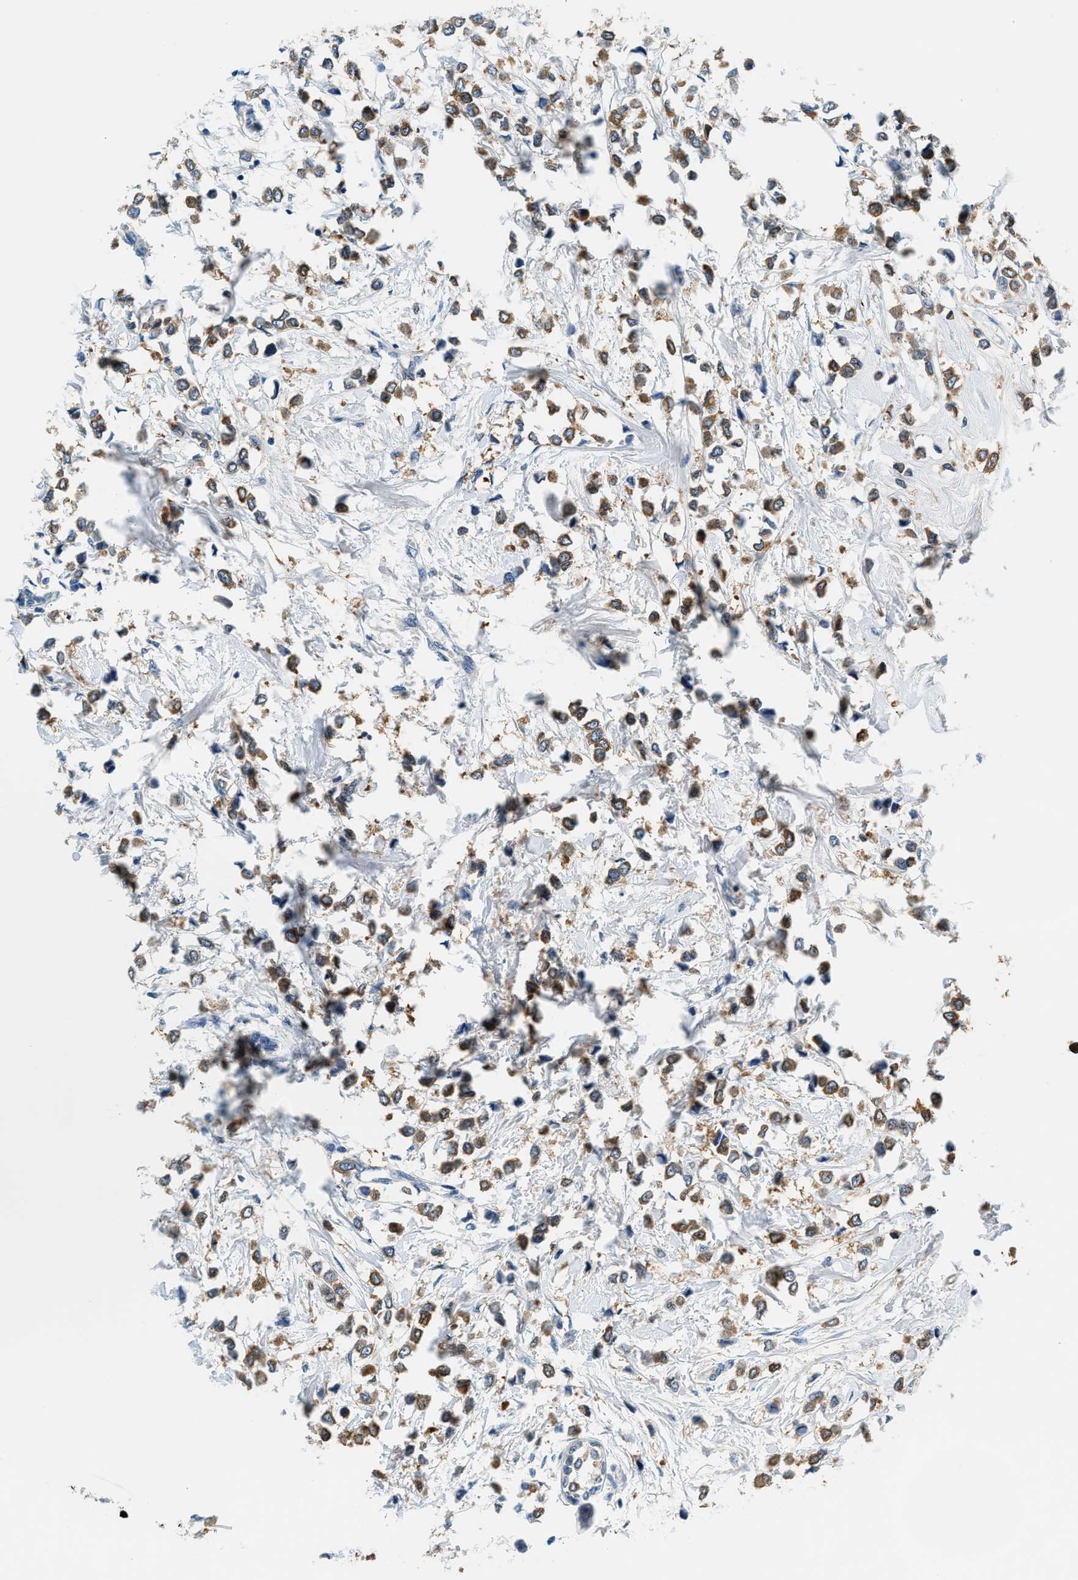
{"staining": {"intensity": "moderate", "quantity": "25%-75%", "location": "cytoplasmic/membranous"}, "tissue": "breast cancer", "cell_type": "Tumor cells", "image_type": "cancer", "snomed": [{"axis": "morphology", "description": "Lobular carcinoma"}, {"axis": "topography", "description": "Breast"}], "caption": "IHC of human breast cancer shows medium levels of moderate cytoplasmic/membranous staining in about 25%-75% of tumor cells.", "gene": "SLC35E1", "patient": {"sex": "female", "age": 51}}